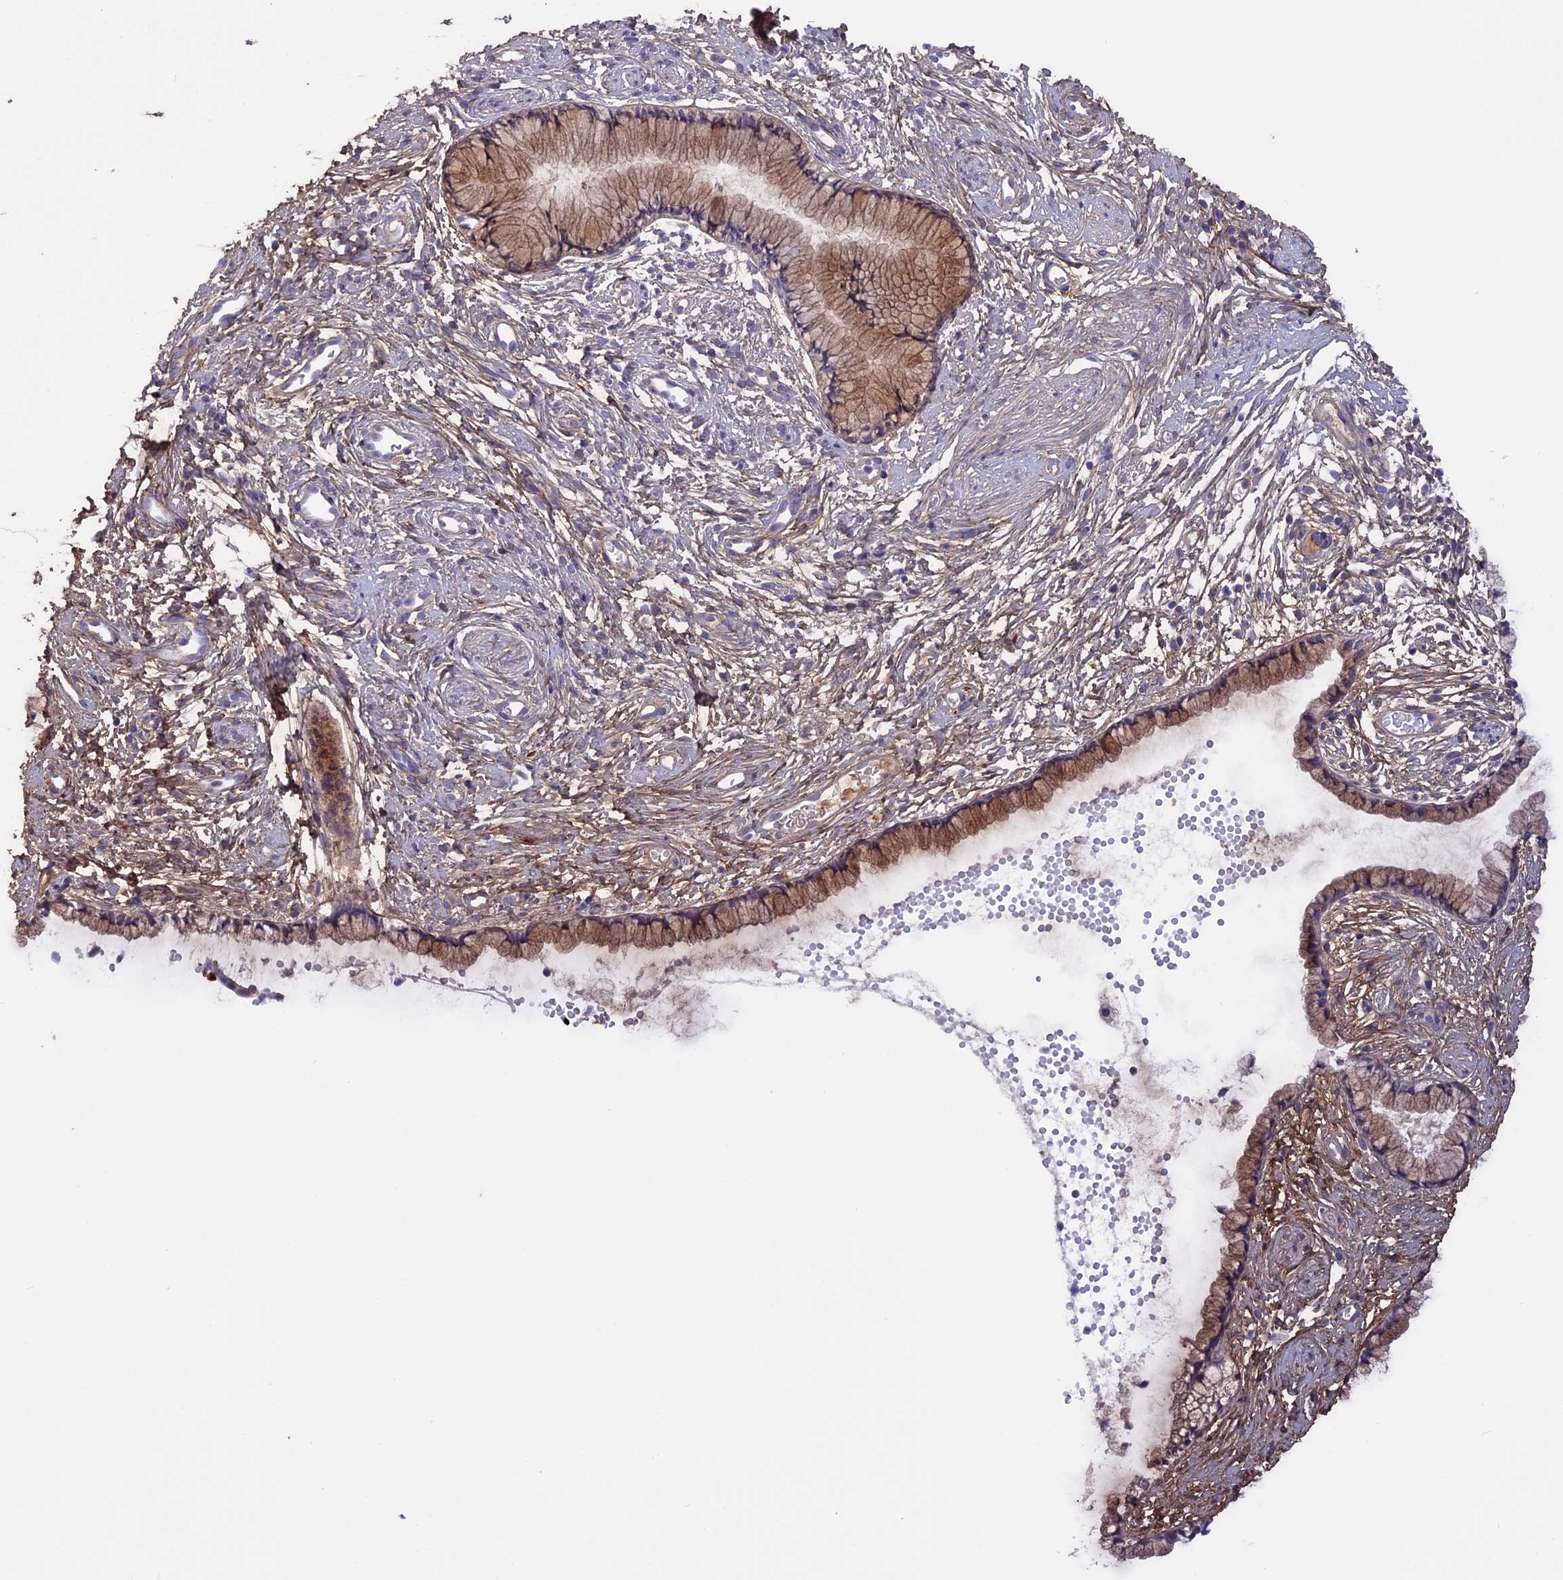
{"staining": {"intensity": "strong", "quantity": ">75%", "location": "cytoplasmic/membranous"}, "tissue": "cervix", "cell_type": "Glandular cells", "image_type": "normal", "snomed": [{"axis": "morphology", "description": "Normal tissue, NOS"}, {"axis": "topography", "description": "Cervix"}], "caption": "Glandular cells exhibit strong cytoplasmic/membranous positivity in about >75% of cells in unremarkable cervix.", "gene": "COL4A3", "patient": {"sex": "female", "age": 57}}